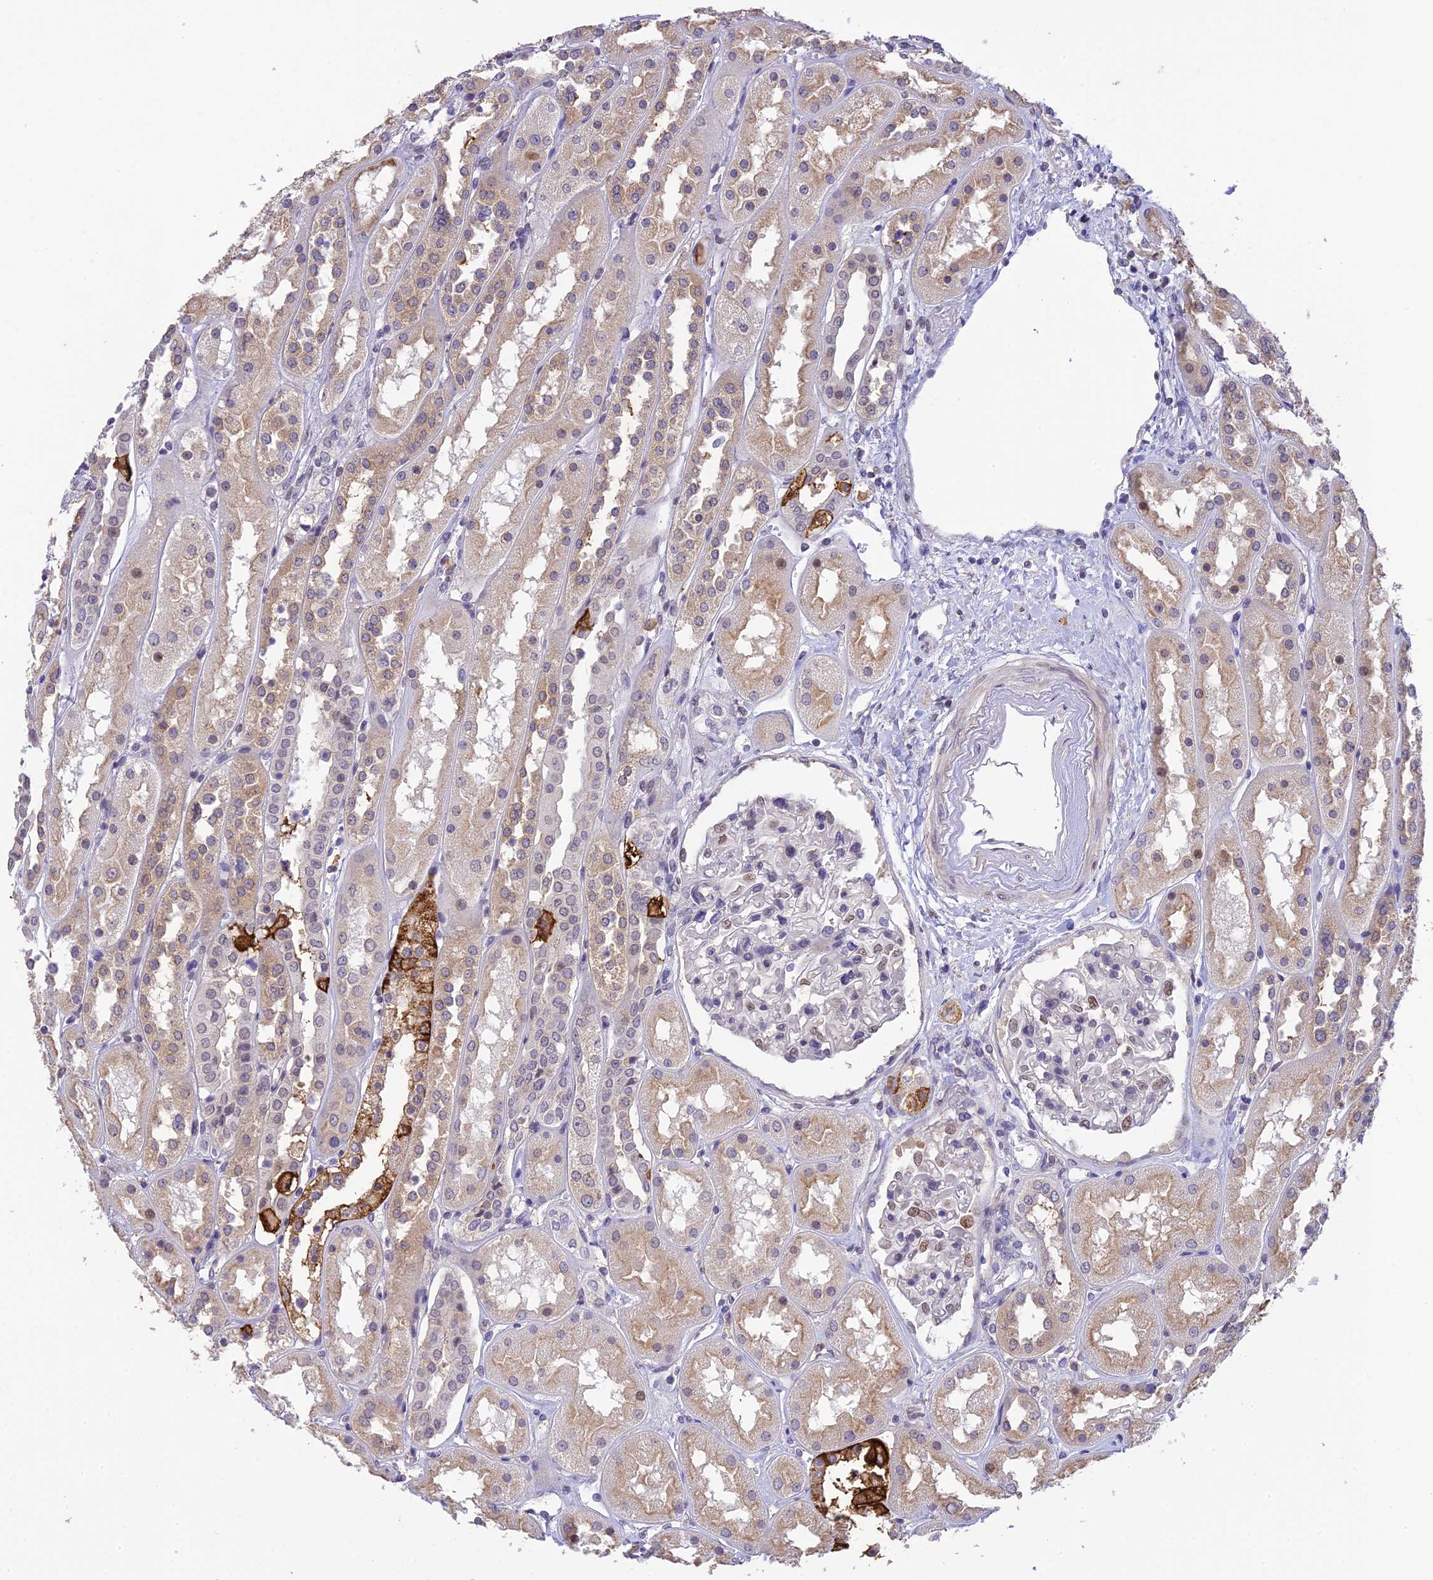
{"staining": {"intensity": "weak", "quantity": "<25%", "location": "nuclear"}, "tissue": "kidney", "cell_type": "Cells in glomeruli", "image_type": "normal", "snomed": [{"axis": "morphology", "description": "Normal tissue, NOS"}, {"axis": "topography", "description": "Kidney"}], "caption": "A photomicrograph of kidney stained for a protein exhibits no brown staining in cells in glomeruli. (DAB immunohistochemistry (IHC) with hematoxylin counter stain).", "gene": "BMT2", "patient": {"sex": "male", "age": 70}}